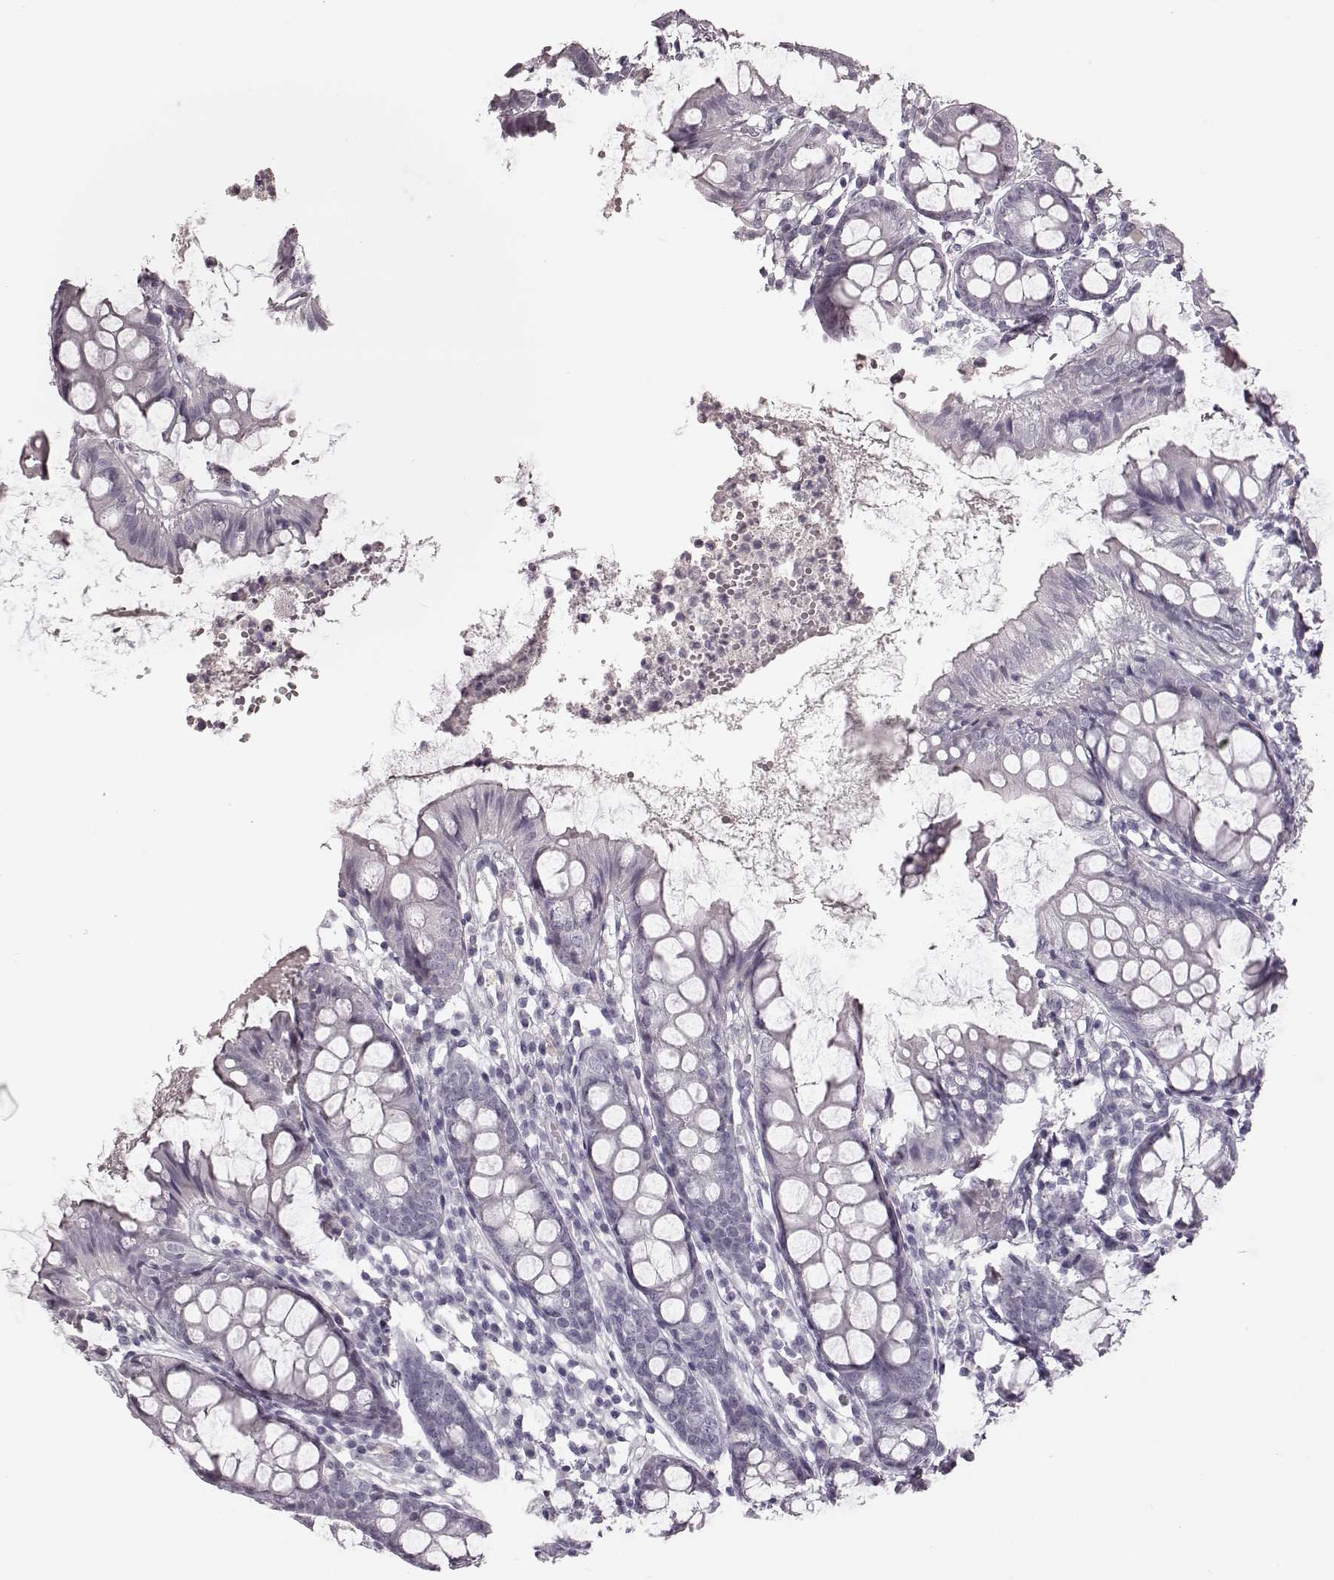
{"staining": {"intensity": "negative", "quantity": "none", "location": "none"}, "tissue": "colon", "cell_type": "Glandular cells", "image_type": "normal", "snomed": [{"axis": "morphology", "description": "Normal tissue, NOS"}, {"axis": "topography", "description": "Colon"}], "caption": "This is a histopathology image of immunohistochemistry staining of benign colon, which shows no staining in glandular cells.", "gene": "ZNF433", "patient": {"sex": "female", "age": 84}}